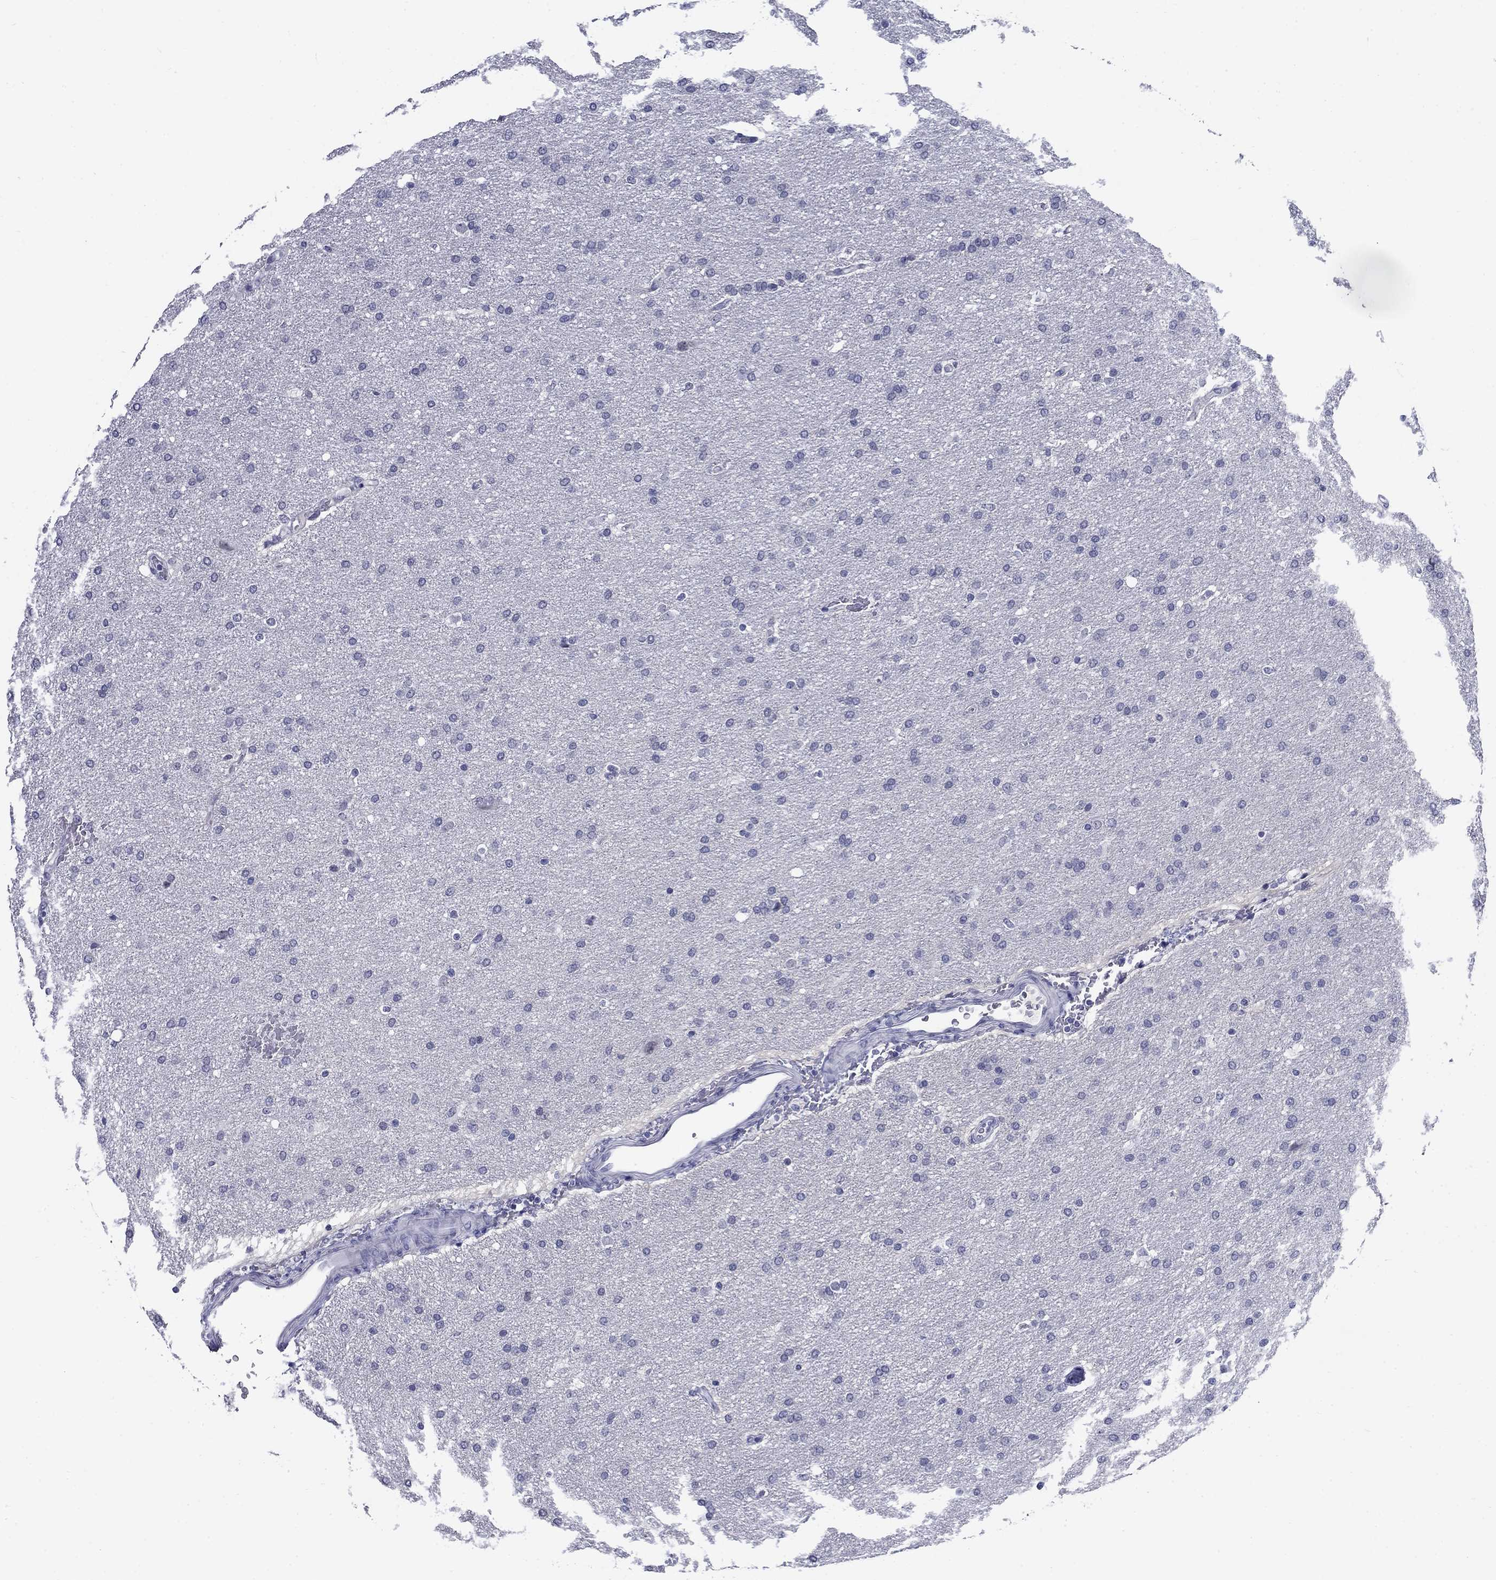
{"staining": {"intensity": "negative", "quantity": "none", "location": "none"}, "tissue": "glioma", "cell_type": "Tumor cells", "image_type": "cancer", "snomed": [{"axis": "morphology", "description": "Glioma, malignant, Low grade"}, {"axis": "topography", "description": "Brain"}], "caption": "DAB (3,3'-diaminobenzidine) immunohistochemical staining of human low-grade glioma (malignant) reveals no significant expression in tumor cells.", "gene": "C4orf19", "patient": {"sex": "female", "age": 37}}